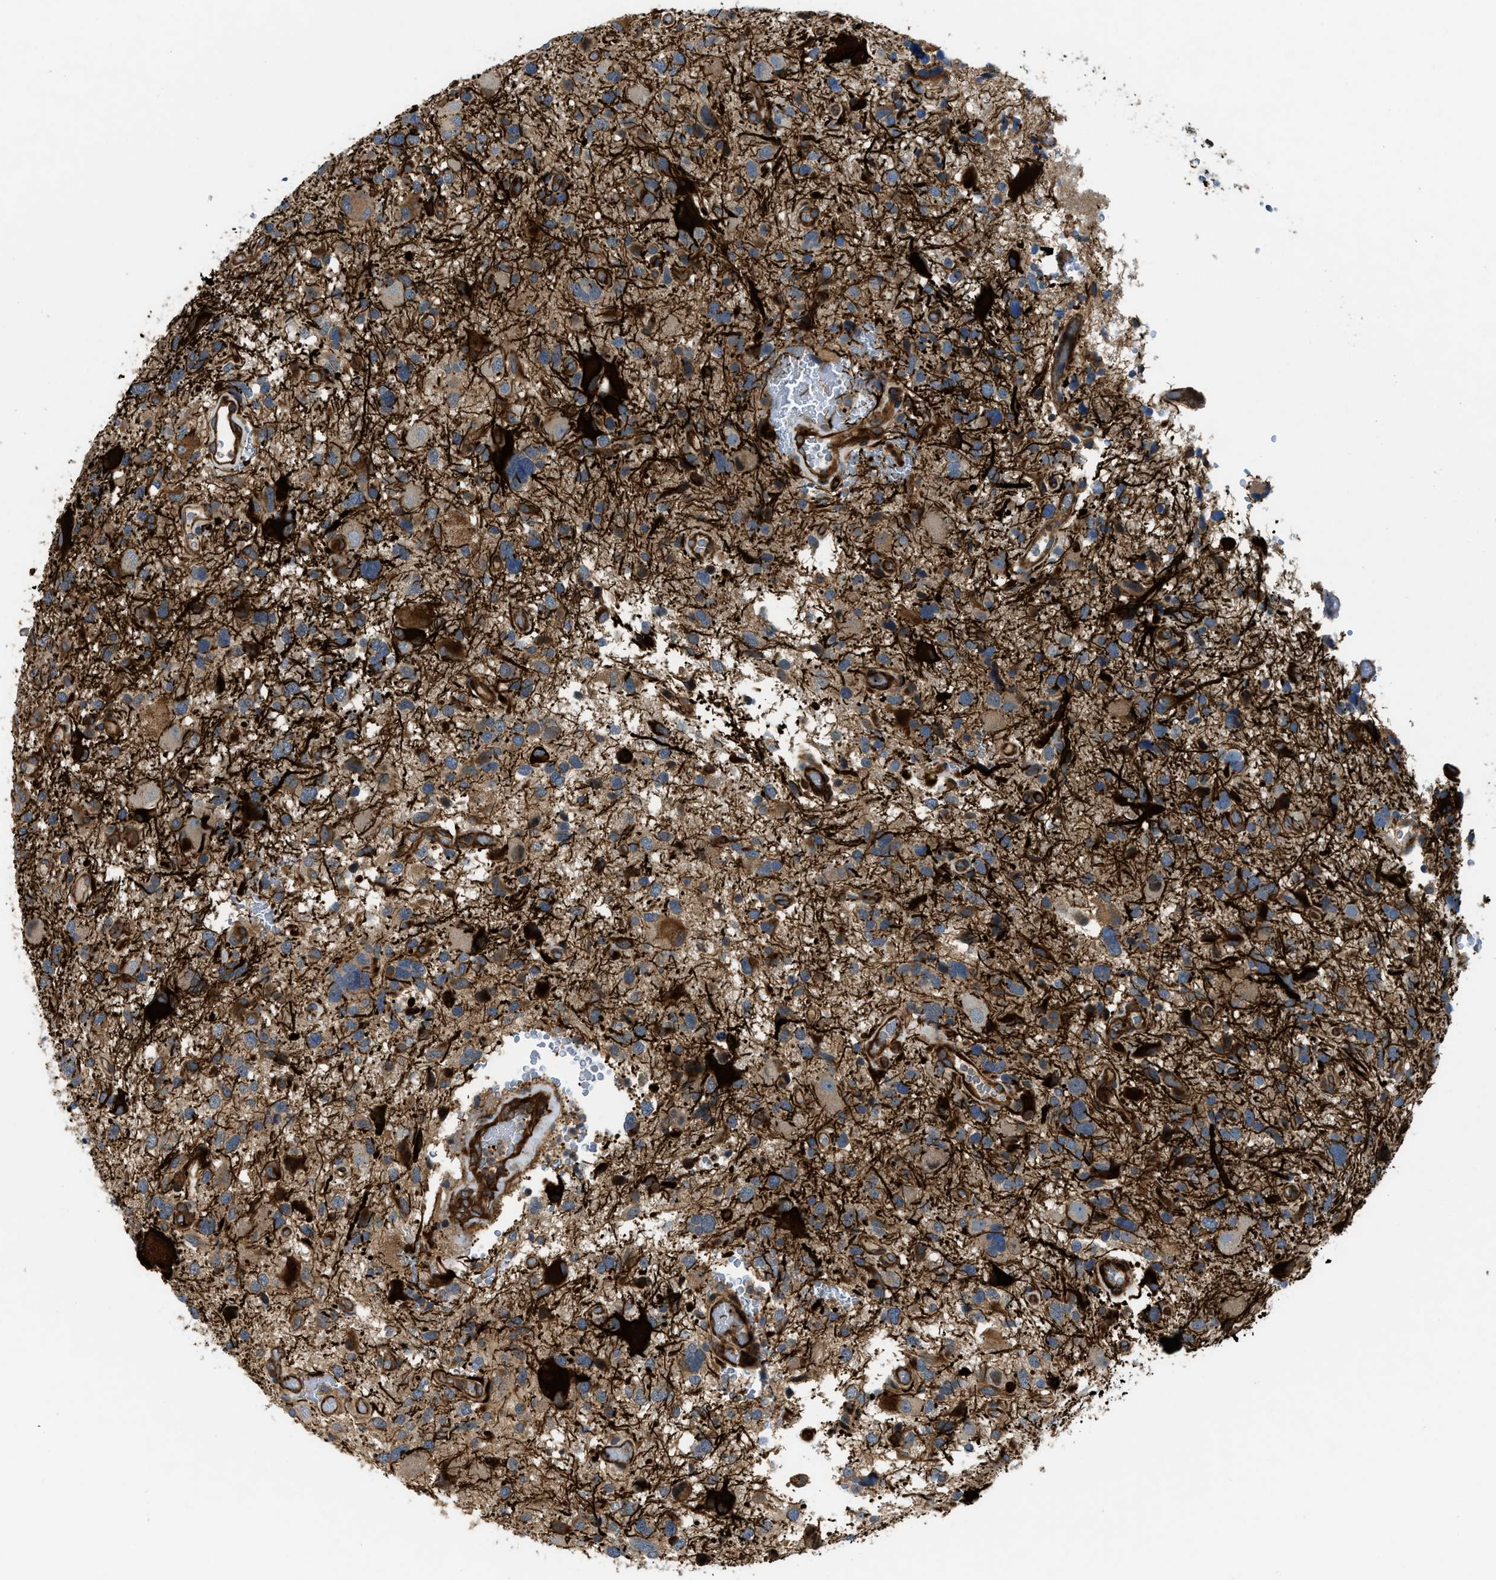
{"staining": {"intensity": "strong", "quantity": ">75%", "location": "cytoplasmic/membranous"}, "tissue": "glioma", "cell_type": "Tumor cells", "image_type": "cancer", "snomed": [{"axis": "morphology", "description": "Glioma, malignant, High grade"}, {"axis": "topography", "description": "Brain"}], "caption": "Strong cytoplasmic/membranous expression for a protein is present in about >75% of tumor cells of glioma using immunohistochemistry.", "gene": "NYNRIN", "patient": {"sex": "male", "age": 33}}